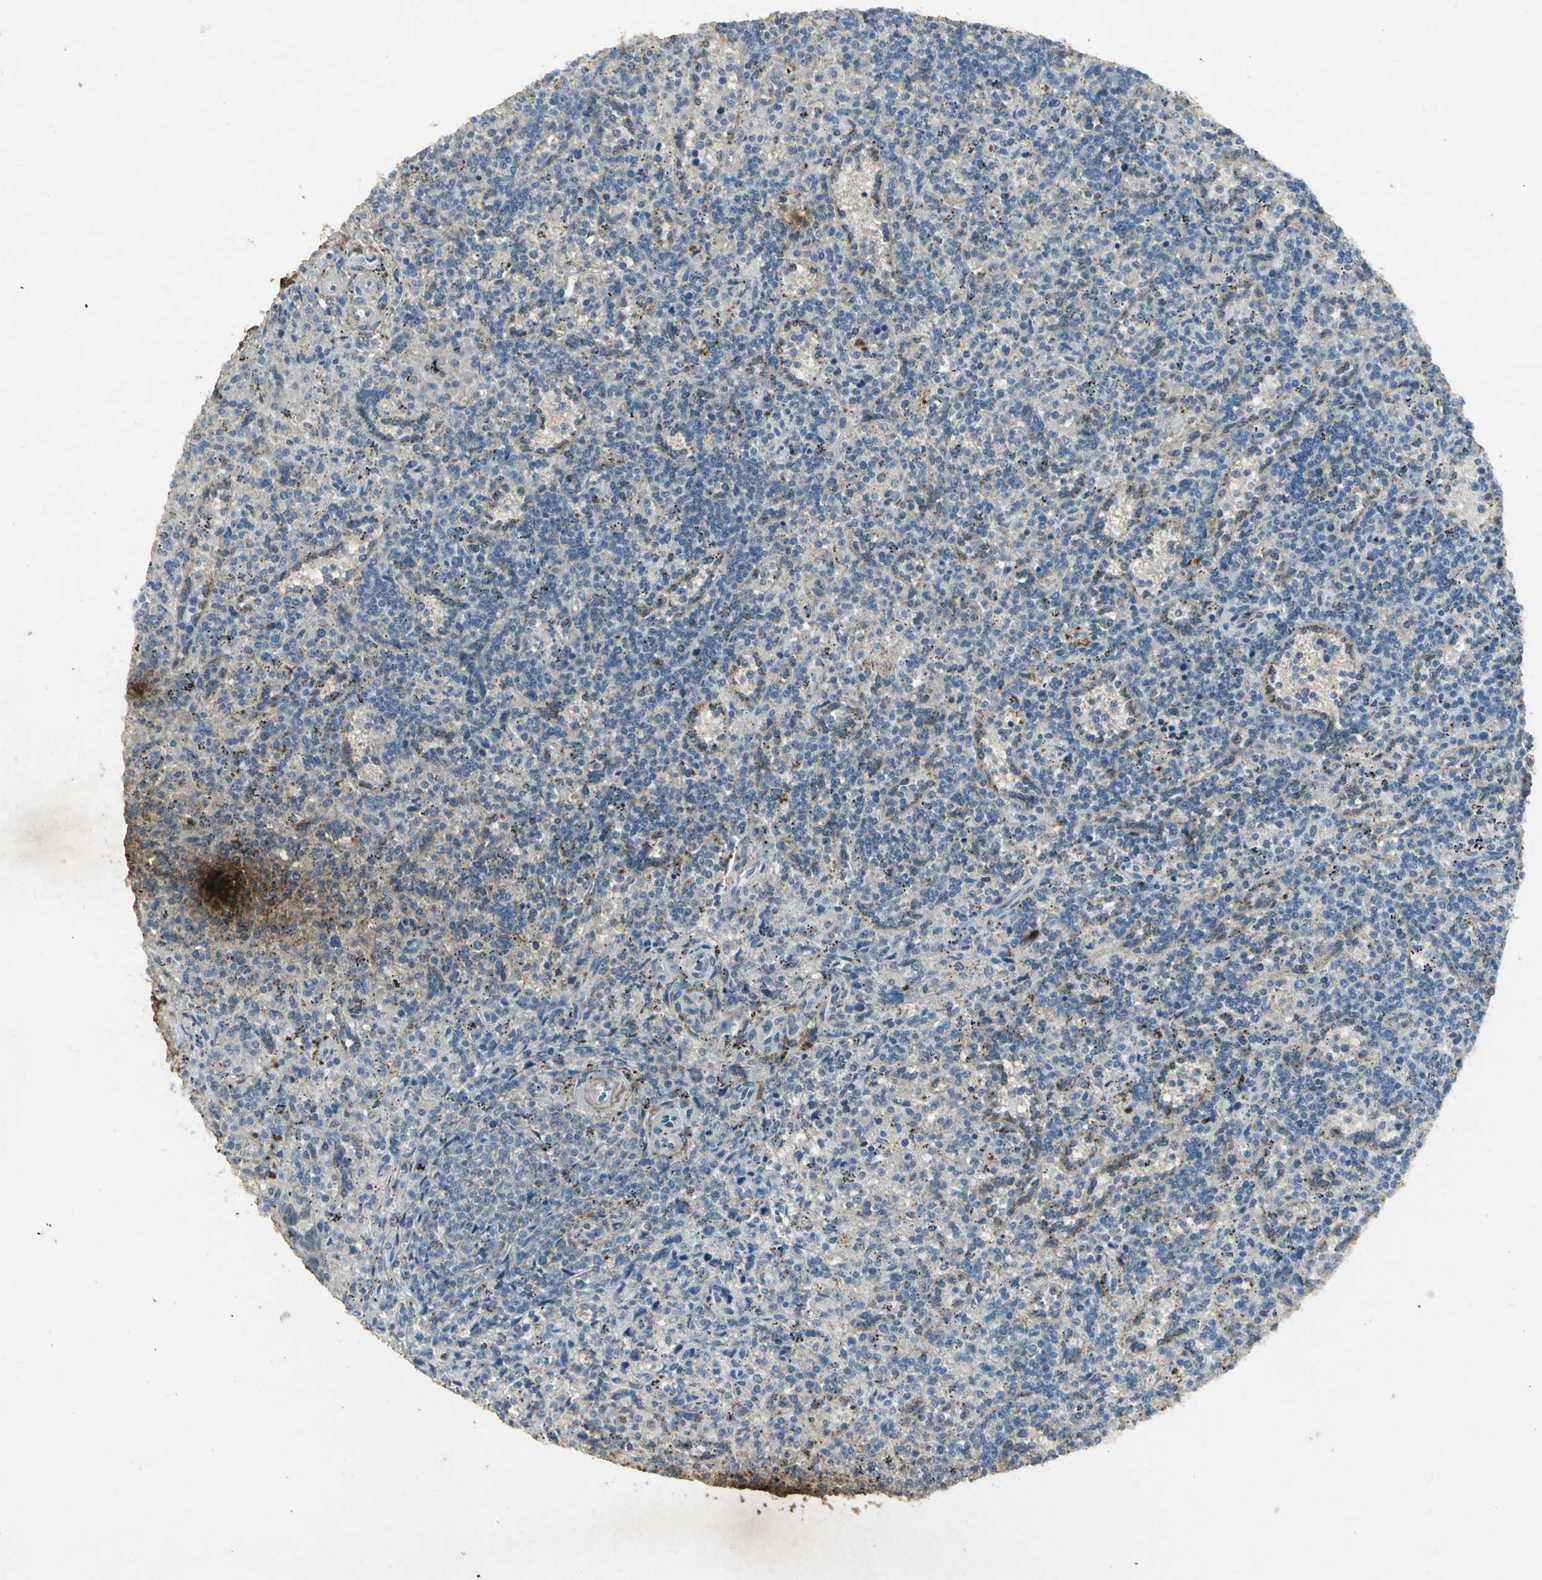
{"staining": {"intensity": "weak", "quantity": "<25%", "location": "cytoplasmic/membranous"}, "tissue": "lymphoma", "cell_type": "Tumor cells", "image_type": "cancer", "snomed": [{"axis": "morphology", "description": "Malignant lymphoma, non-Hodgkin's type, Low grade"}, {"axis": "topography", "description": "Spleen"}], "caption": "High magnification brightfield microscopy of lymphoma stained with DAB (brown) and counterstained with hematoxylin (blue): tumor cells show no significant positivity.", "gene": "ASB9", "patient": {"sex": "male", "age": 73}}